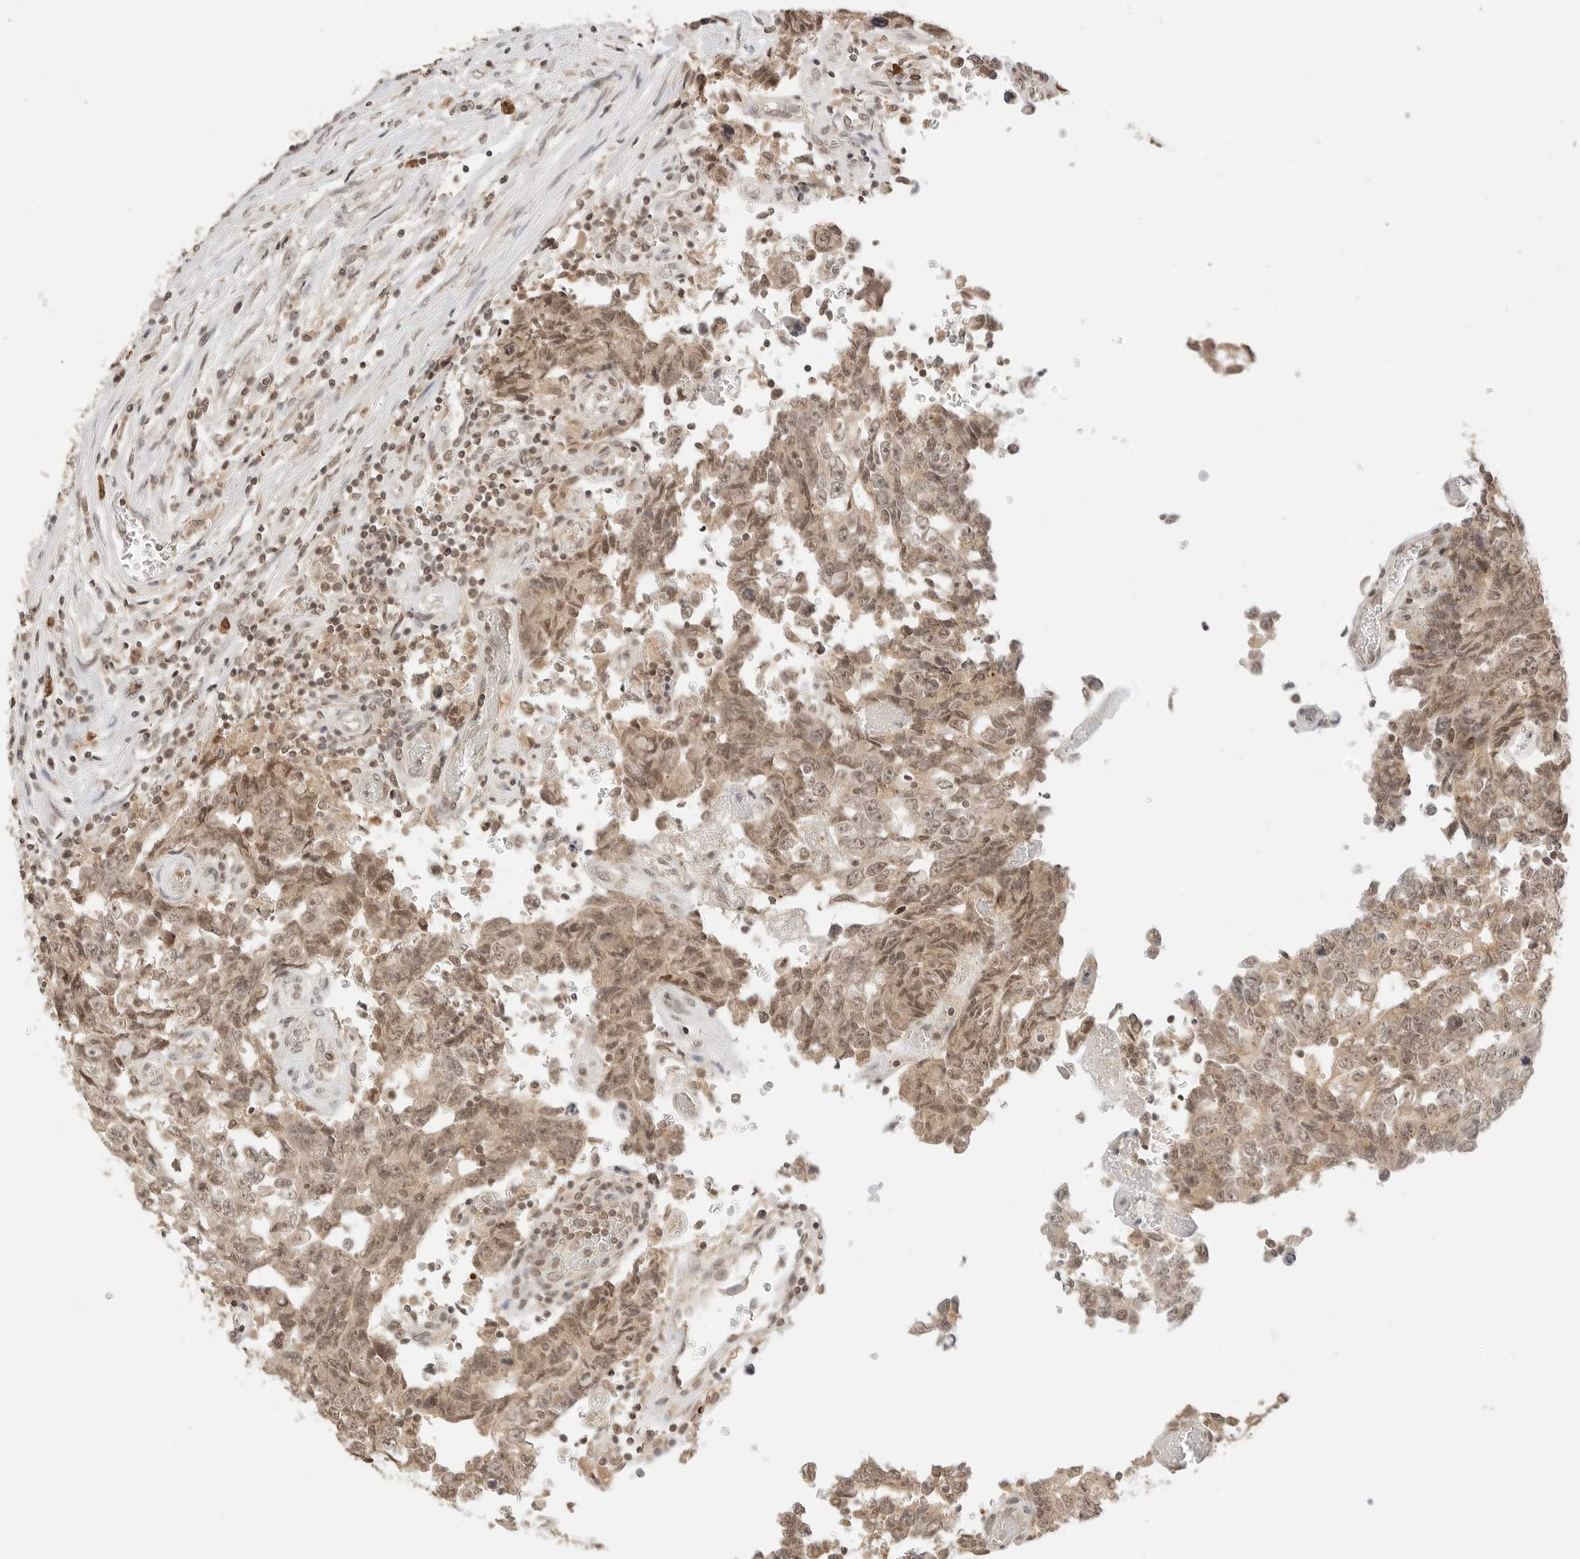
{"staining": {"intensity": "moderate", "quantity": ">75%", "location": "cytoplasmic/membranous,nuclear"}, "tissue": "testis cancer", "cell_type": "Tumor cells", "image_type": "cancer", "snomed": [{"axis": "morphology", "description": "Carcinoma, Embryonal, NOS"}, {"axis": "topography", "description": "Testis"}], "caption": "Human embryonal carcinoma (testis) stained for a protein (brown) exhibits moderate cytoplasmic/membranous and nuclear positive staining in about >75% of tumor cells.", "gene": "SEPTIN4", "patient": {"sex": "male", "age": 26}}